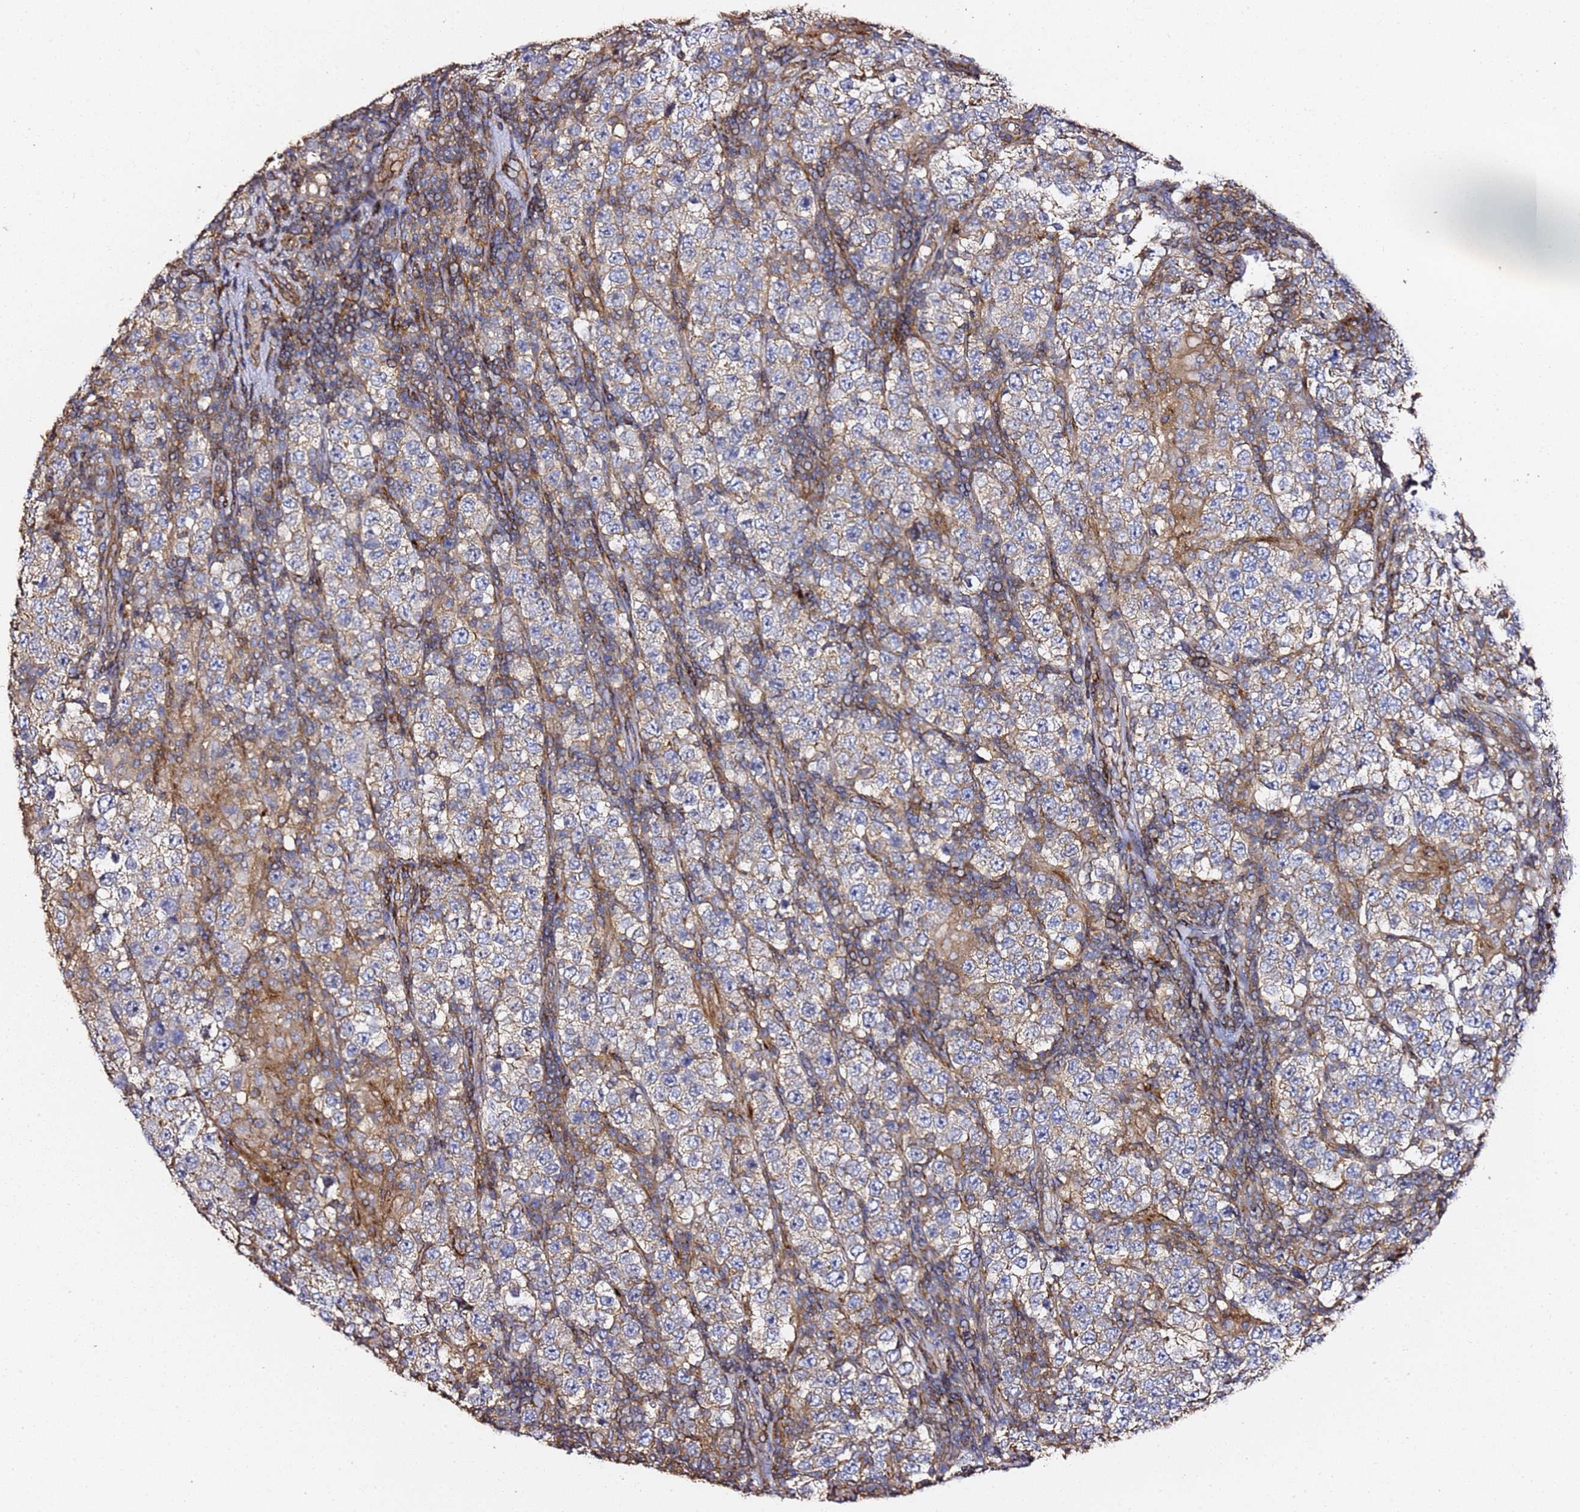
{"staining": {"intensity": "weak", "quantity": "<25%", "location": "cytoplasmic/membranous"}, "tissue": "testis cancer", "cell_type": "Tumor cells", "image_type": "cancer", "snomed": [{"axis": "morphology", "description": "Normal tissue, NOS"}, {"axis": "morphology", "description": "Urothelial carcinoma, High grade"}, {"axis": "morphology", "description": "Seminoma, NOS"}, {"axis": "morphology", "description": "Carcinoma, Embryonal, NOS"}, {"axis": "topography", "description": "Urinary bladder"}, {"axis": "topography", "description": "Testis"}], "caption": "Immunohistochemistry of human testis cancer (seminoma) exhibits no staining in tumor cells.", "gene": "ZFP36L2", "patient": {"sex": "male", "age": 41}}